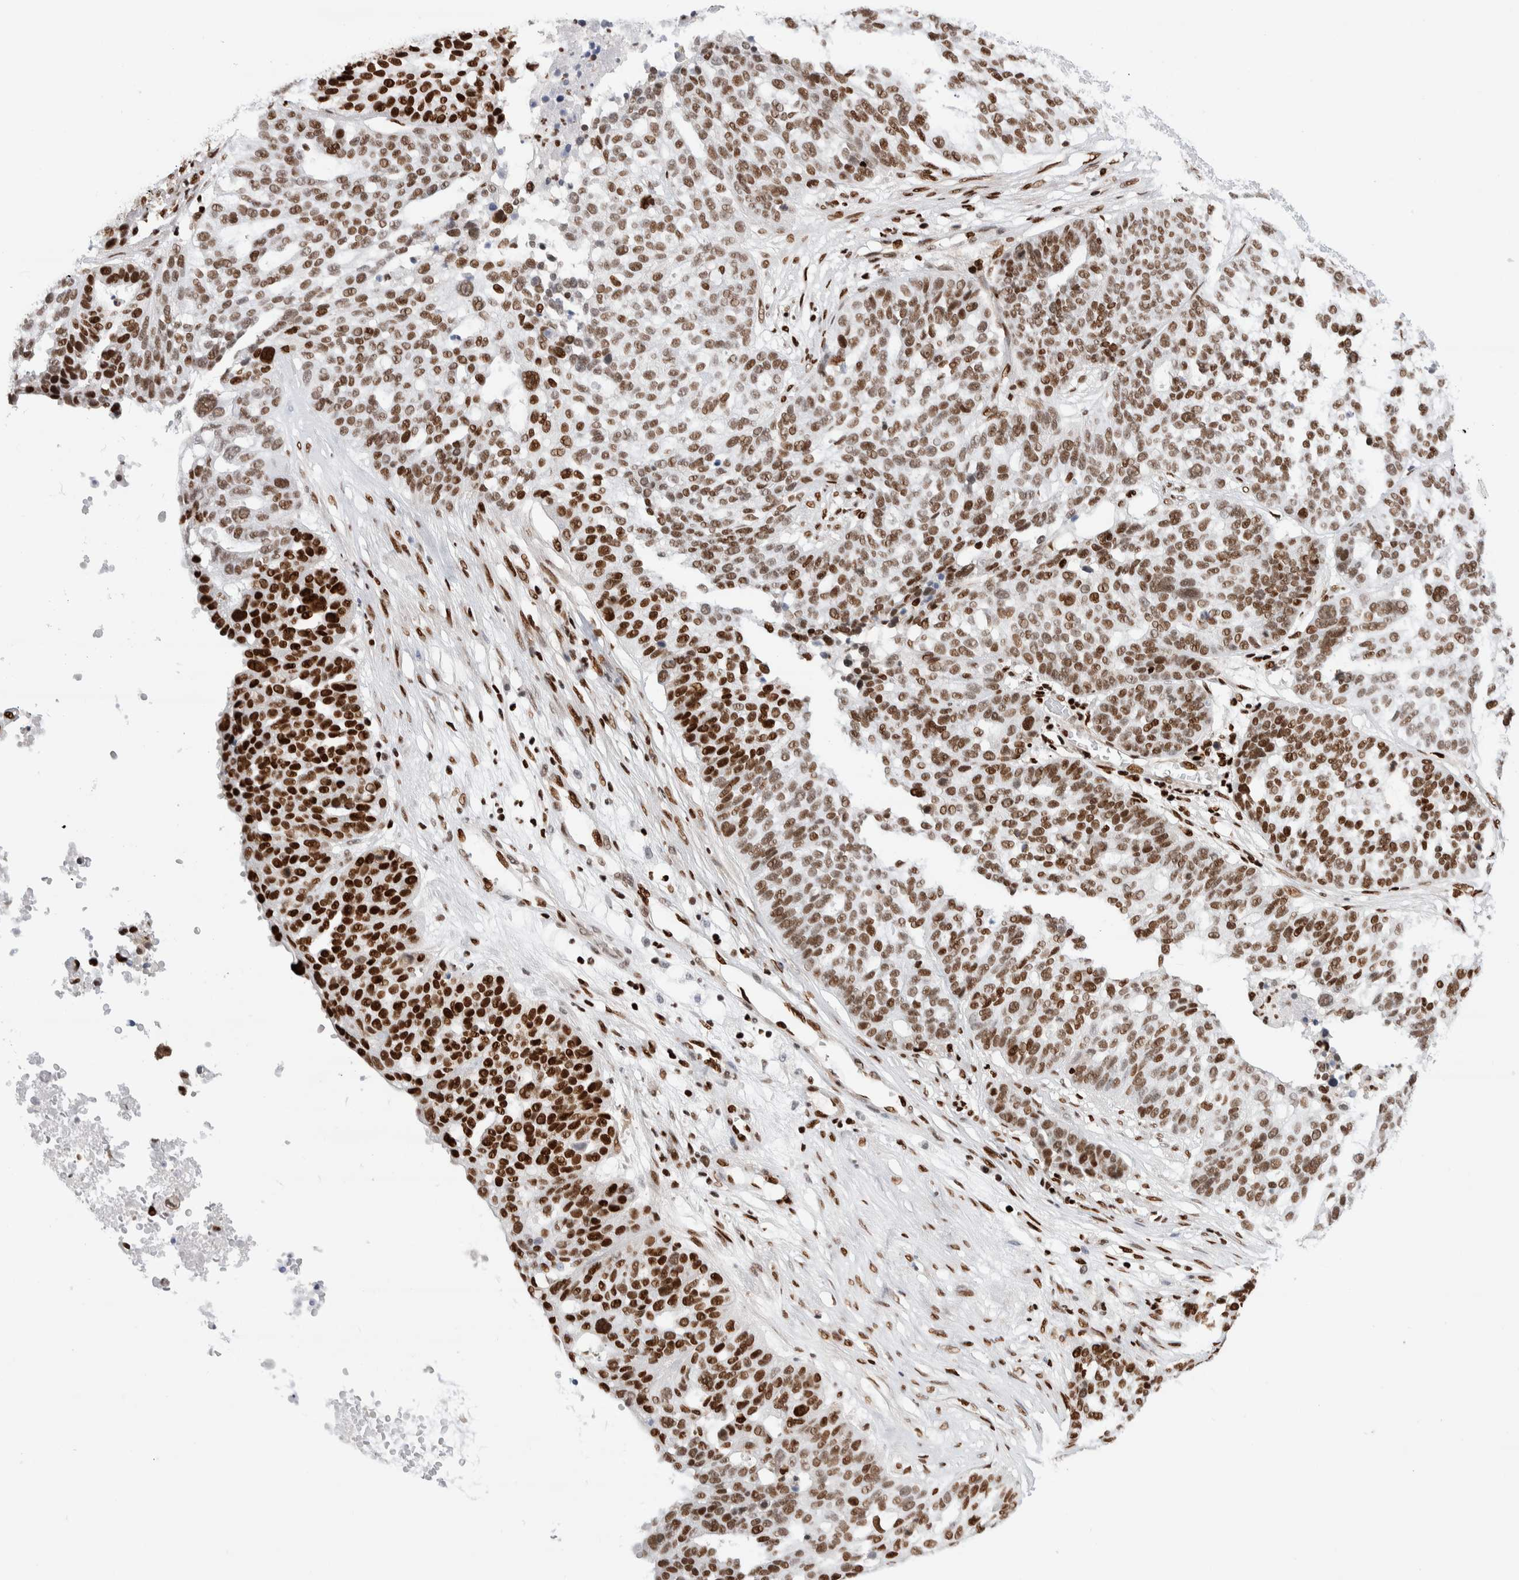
{"staining": {"intensity": "strong", "quantity": ">75%", "location": "nuclear"}, "tissue": "ovarian cancer", "cell_type": "Tumor cells", "image_type": "cancer", "snomed": [{"axis": "morphology", "description": "Cystadenocarcinoma, serous, NOS"}, {"axis": "topography", "description": "Ovary"}], "caption": "Ovarian serous cystadenocarcinoma stained for a protein exhibits strong nuclear positivity in tumor cells.", "gene": "RNASEK-C17orf49", "patient": {"sex": "female", "age": 59}}